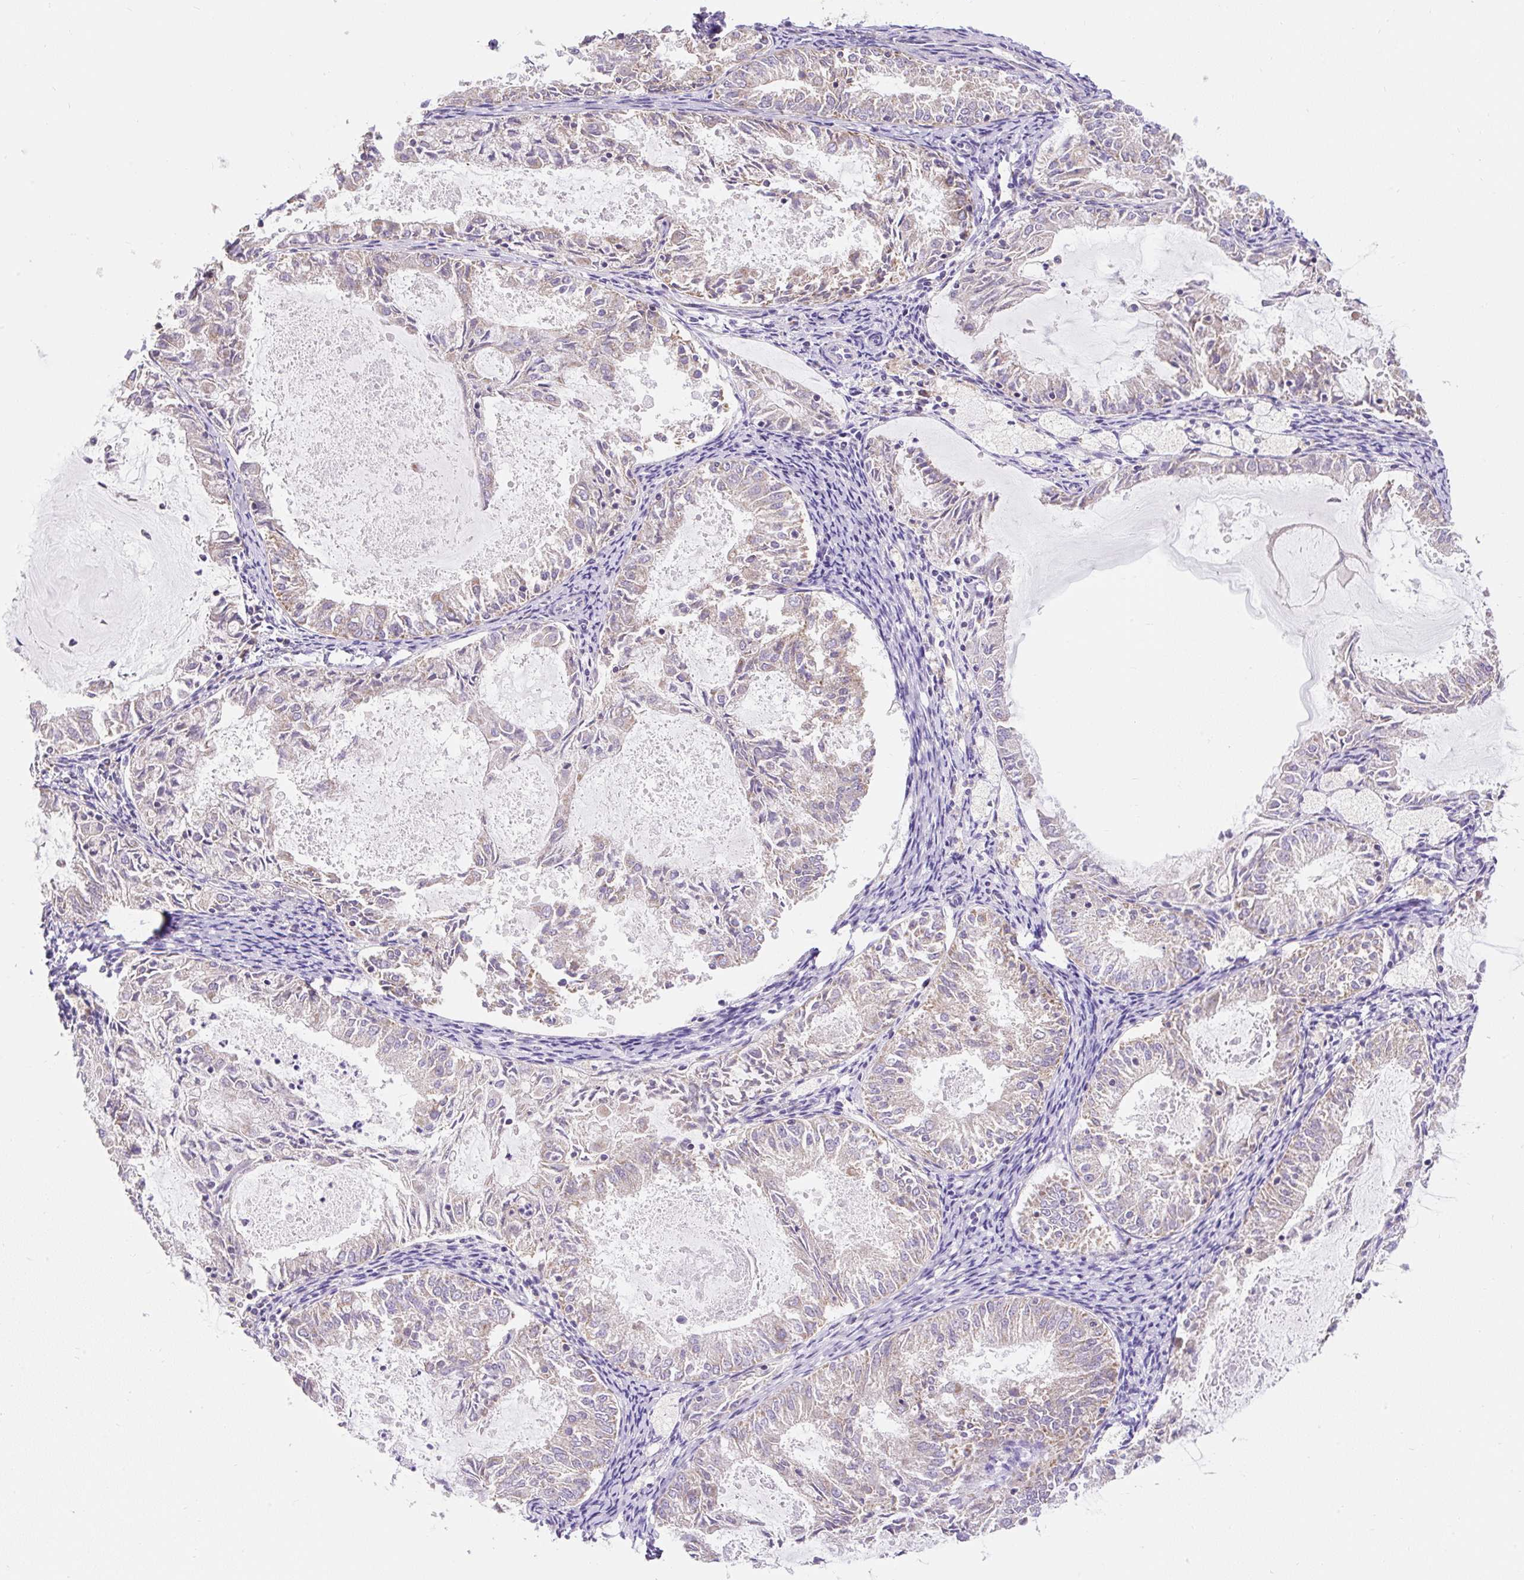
{"staining": {"intensity": "weak", "quantity": "<25%", "location": "cytoplasmic/membranous"}, "tissue": "endometrial cancer", "cell_type": "Tumor cells", "image_type": "cancer", "snomed": [{"axis": "morphology", "description": "Adenocarcinoma, NOS"}, {"axis": "topography", "description": "Endometrium"}], "caption": "An immunohistochemistry image of endometrial cancer is shown. There is no staining in tumor cells of endometrial cancer. (Brightfield microscopy of DAB immunohistochemistry (IHC) at high magnification).", "gene": "PMAIP1", "patient": {"sex": "female", "age": 57}}